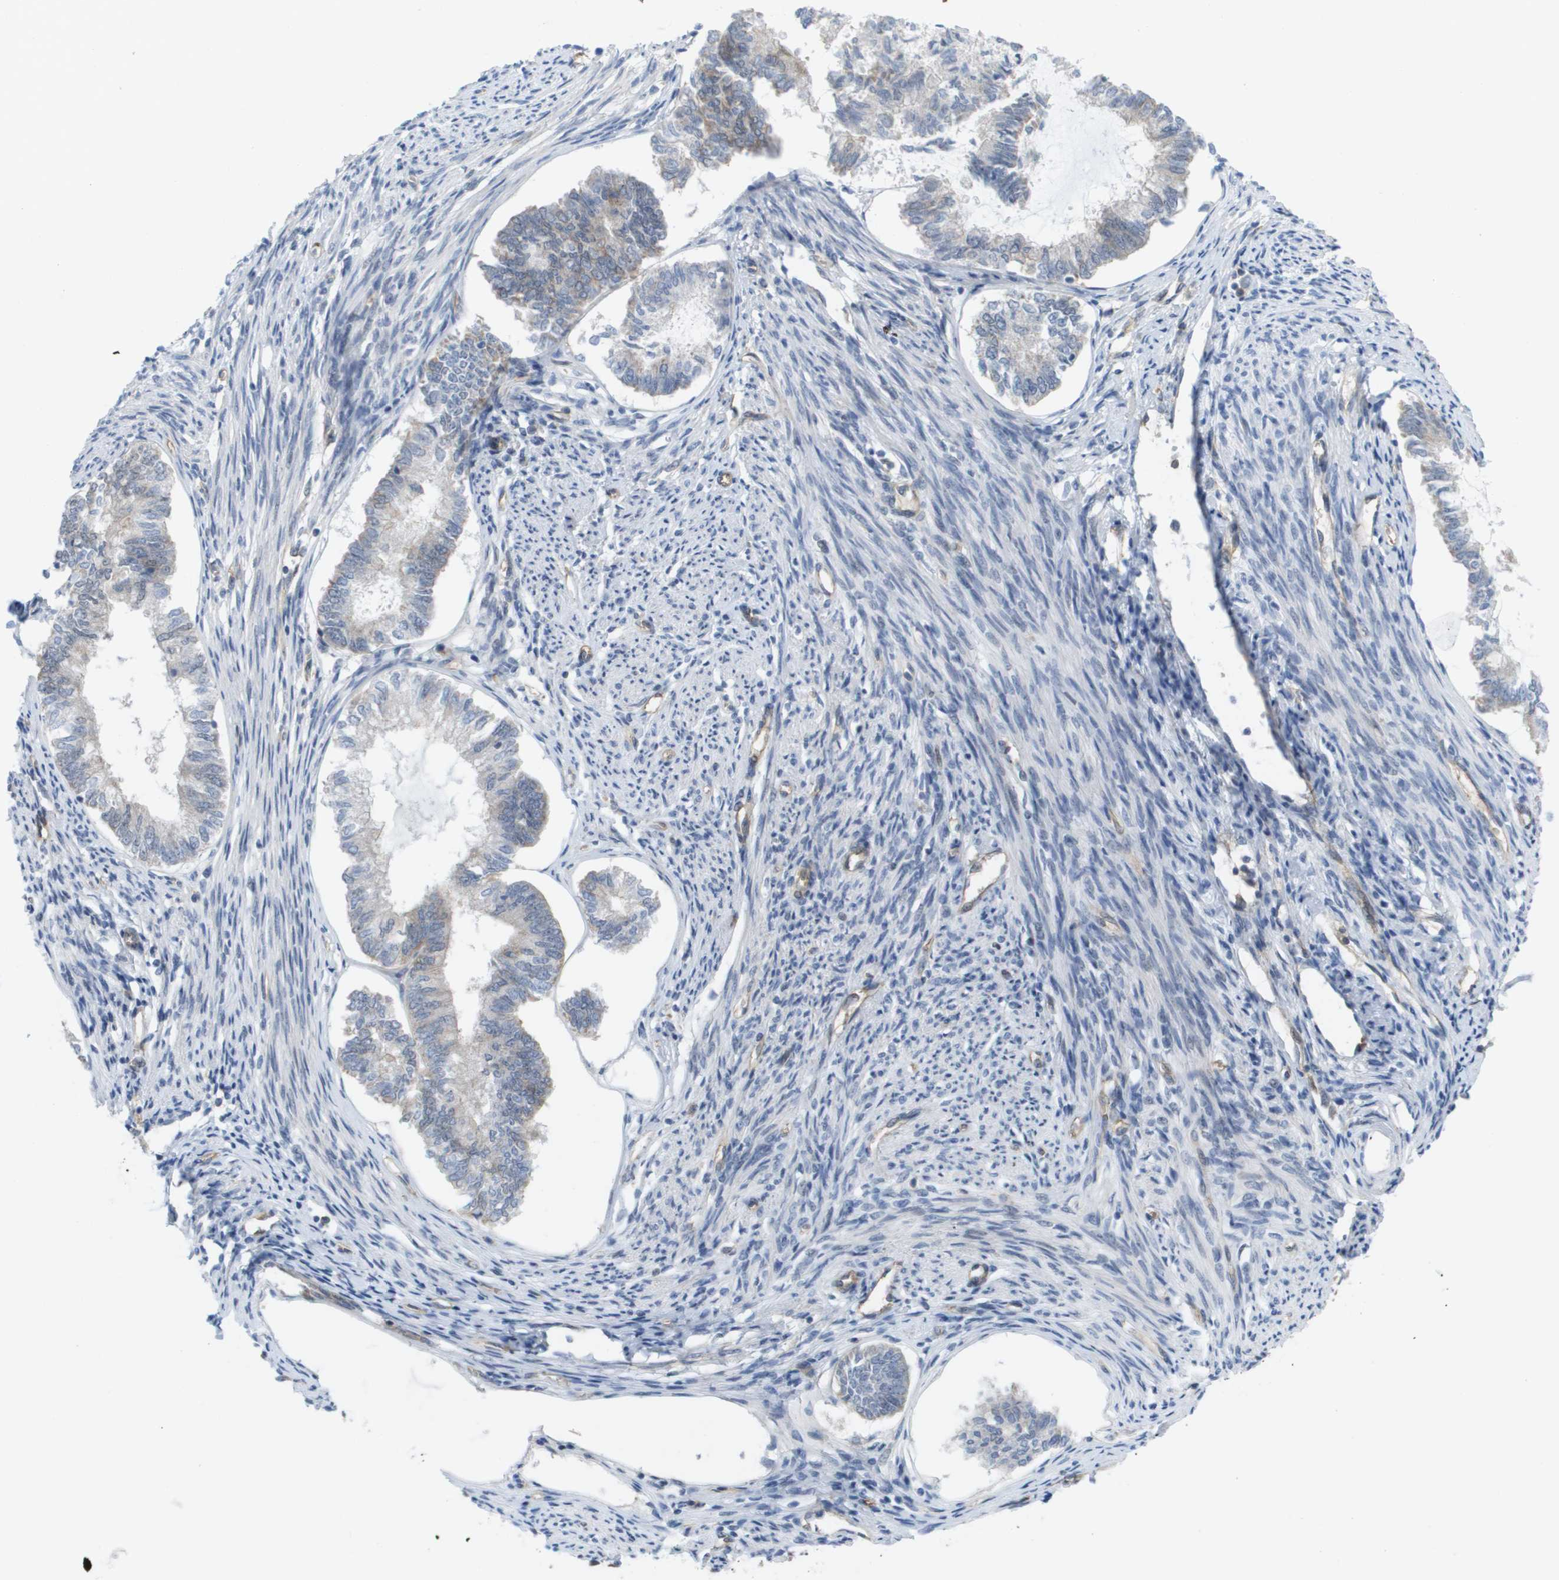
{"staining": {"intensity": "weak", "quantity": "<25%", "location": "cytoplasmic/membranous"}, "tissue": "endometrial cancer", "cell_type": "Tumor cells", "image_type": "cancer", "snomed": [{"axis": "morphology", "description": "Adenocarcinoma, NOS"}, {"axis": "topography", "description": "Endometrium"}], "caption": "Tumor cells show no significant protein positivity in endometrial cancer.", "gene": "MTARC2", "patient": {"sex": "female", "age": 86}}